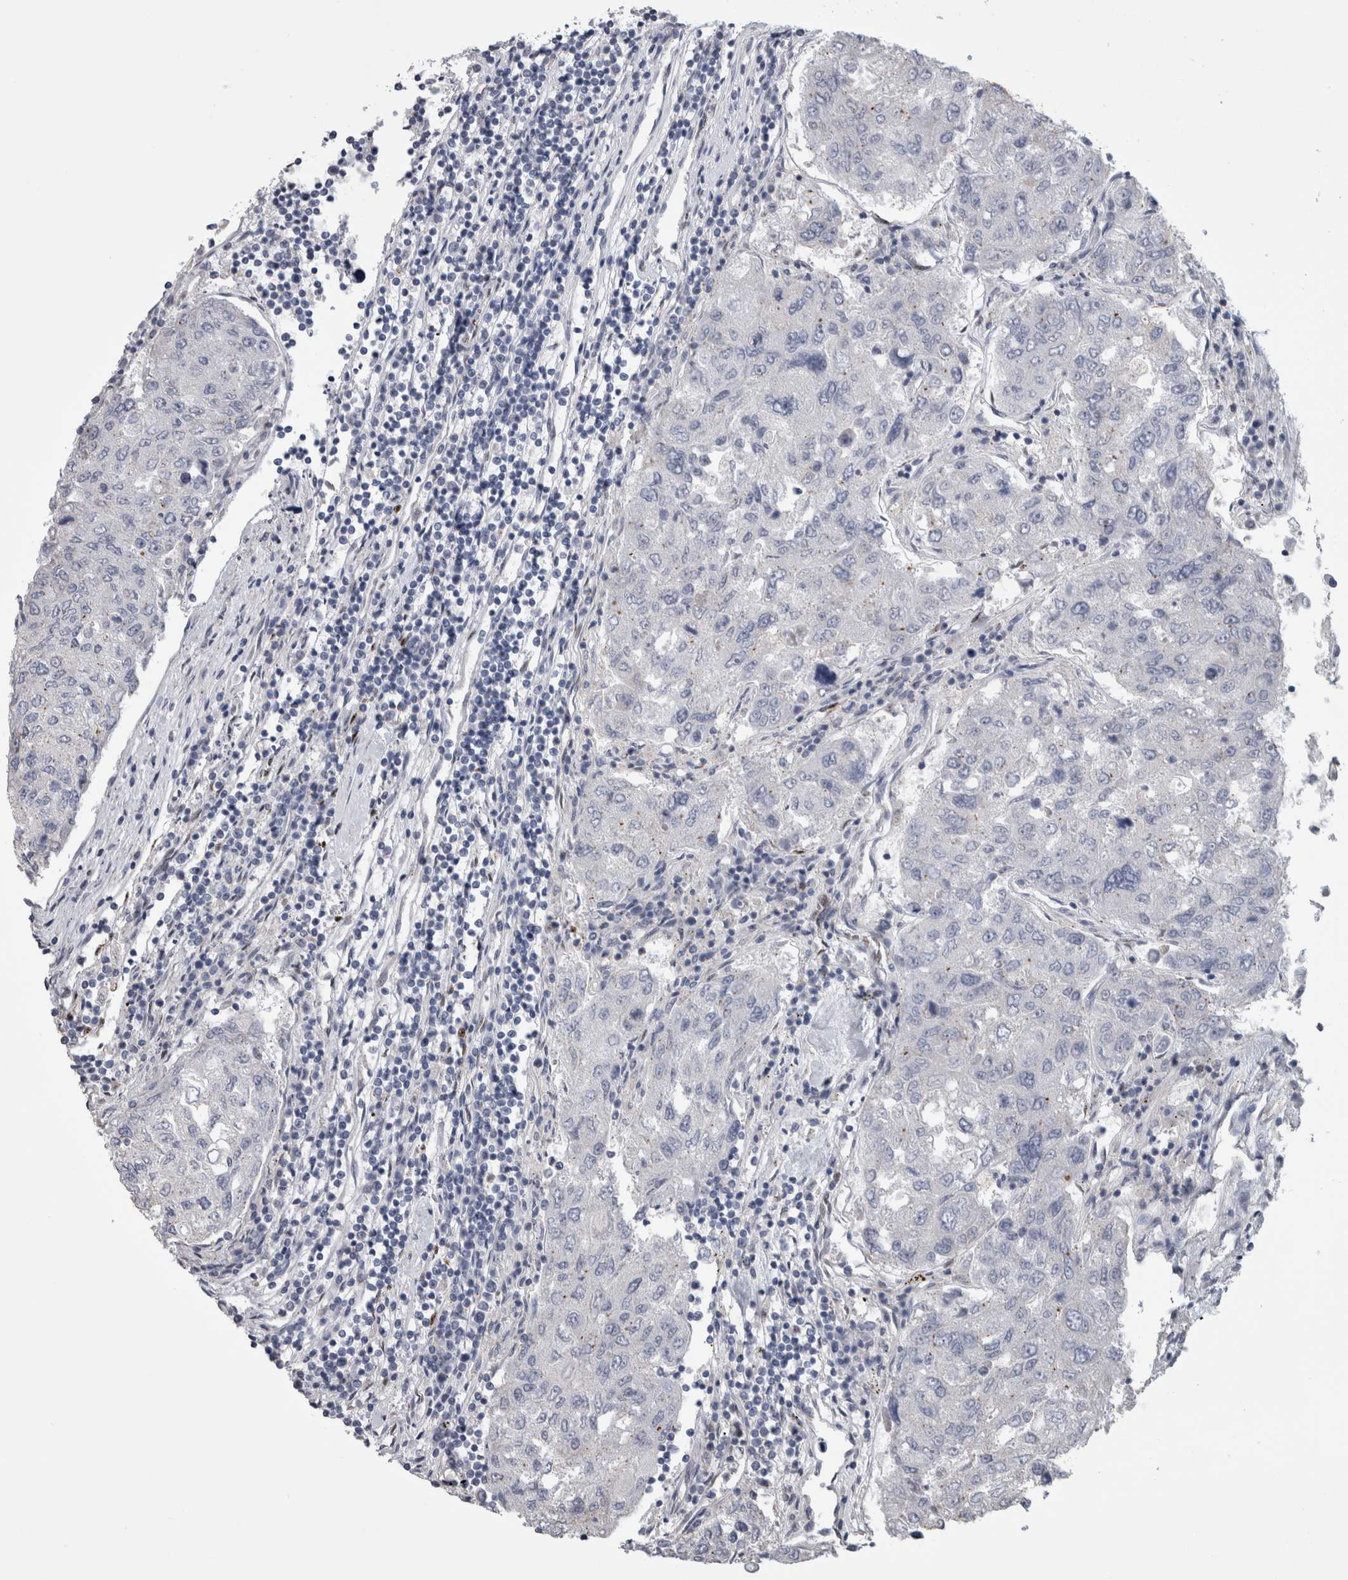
{"staining": {"intensity": "negative", "quantity": "none", "location": "none"}, "tissue": "urothelial cancer", "cell_type": "Tumor cells", "image_type": "cancer", "snomed": [{"axis": "morphology", "description": "Urothelial carcinoma, High grade"}, {"axis": "topography", "description": "Lymph node"}, {"axis": "topography", "description": "Urinary bladder"}], "caption": "DAB immunohistochemical staining of human urothelial carcinoma (high-grade) shows no significant positivity in tumor cells.", "gene": "IL33", "patient": {"sex": "male", "age": 51}}